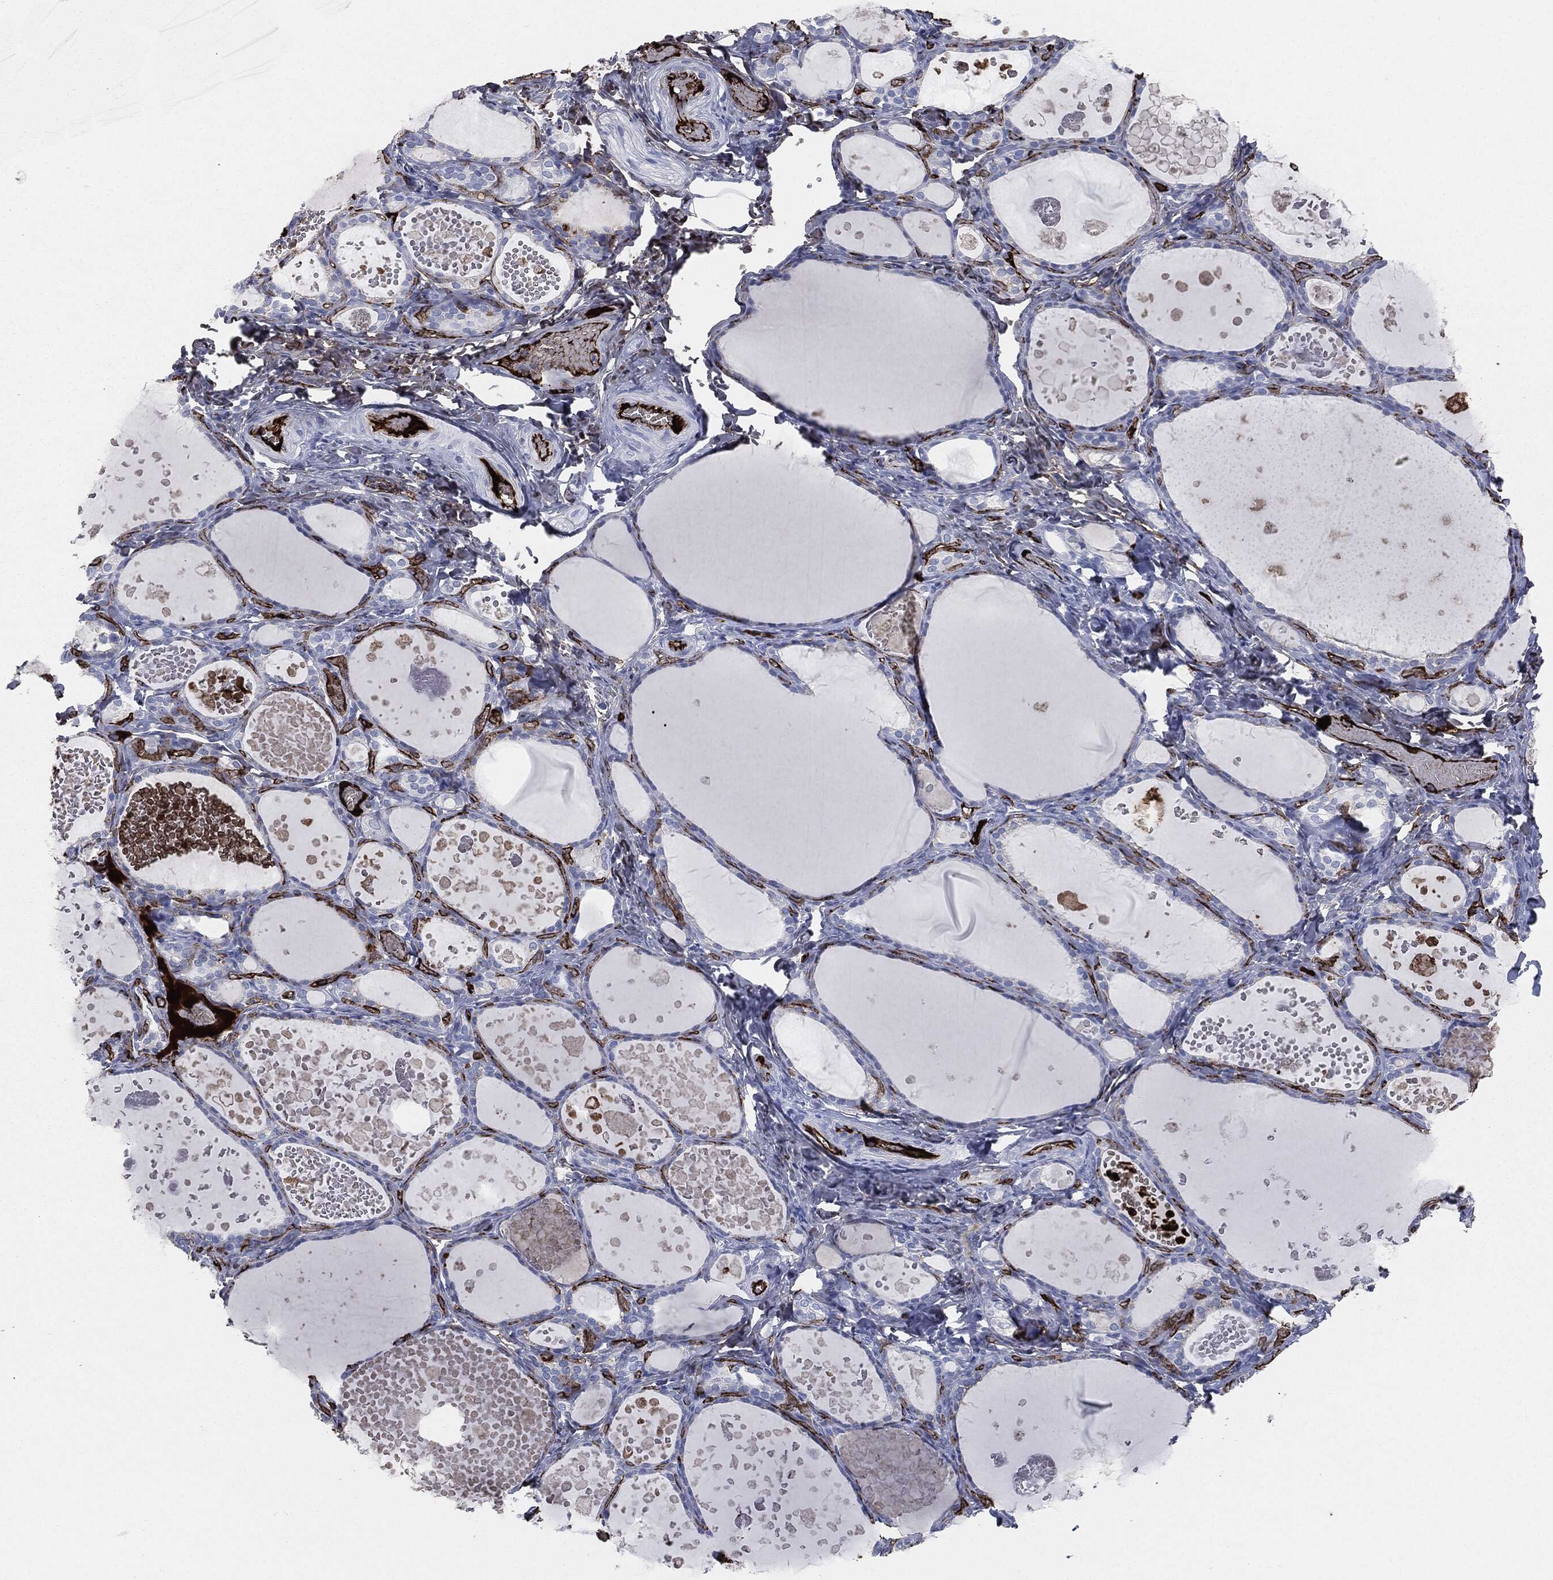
{"staining": {"intensity": "negative", "quantity": "none", "location": "none"}, "tissue": "thyroid gland", "cell_type": "Glandular cells", "image_type": "normal", "snomed": [{"axis": "morphology", "description": "Normal tissue, NOS"}, {"axis": "topography", "description": "Thyroid gland"}], "caption": "High power microscopy histopathology image of an immunohistochemistry (IHC) image of benign thyroid gland, revealing no significant staining in glandular cells.", "gene": "APOB", "patient": {"sex": "female", "age": 56}}